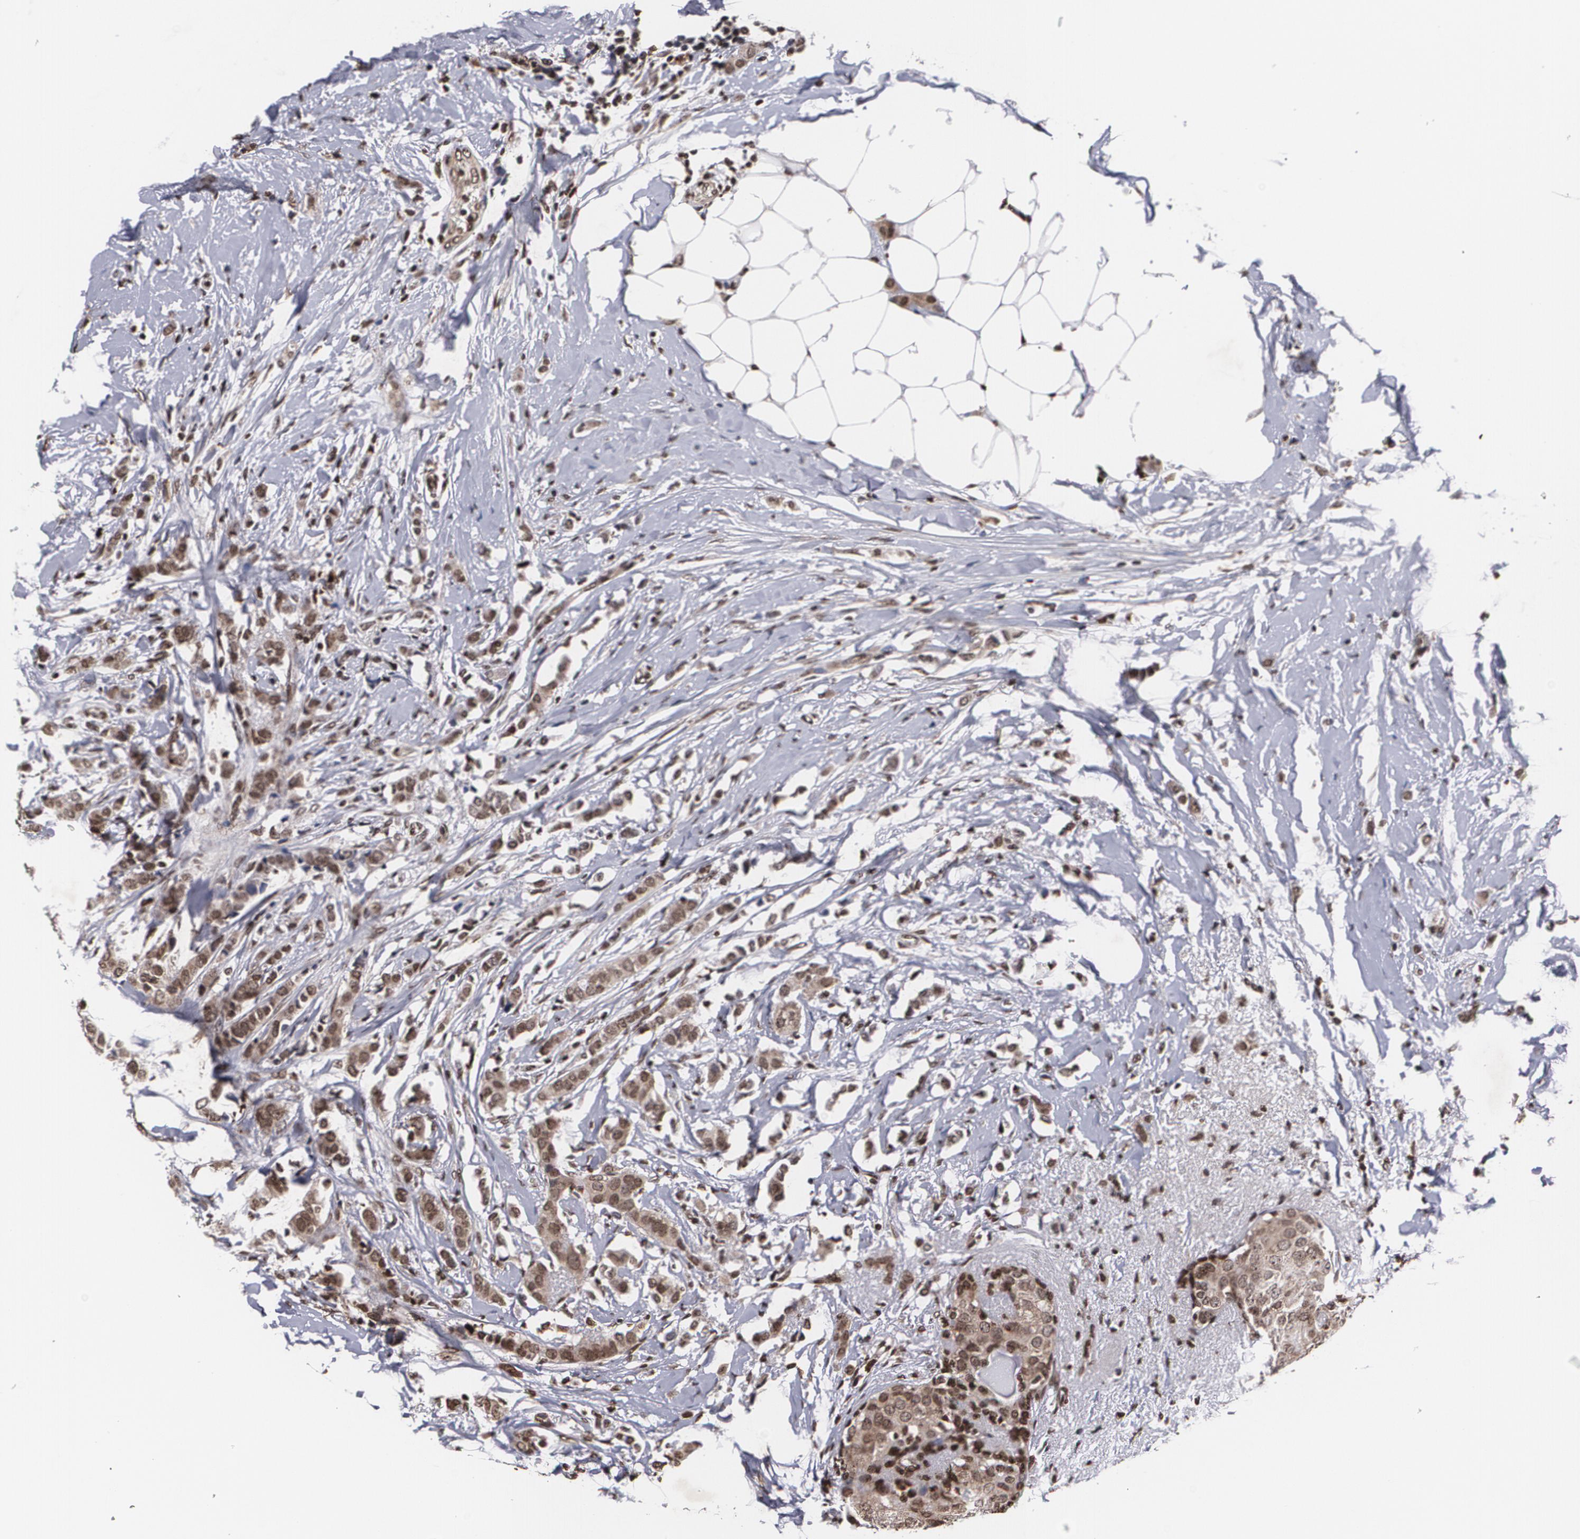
{"staining": {"intensity": "moderate", "quantity": ">75%", "location": "cytoplasmic/membranous,nuclear"}, "tissue": "breast cancer", "cell_type": "Tumor cells", "image_type": "cancer", "snomed": [{"axis": "morphology", "description": "Lobular carcinoma"}, {"axis": "topography", "description": "Breast"}], "caption": "Breast cancer (lobular carcinoma) stained with immunohistochemistry (IHC) exhibits moderate cytoplasmic/membranous and nuclear expression in about >75% of tumor cells. (brown staining indicates protein expression, while blue staining denotes nuclei).", "gene": "MVP", "patient": {"sex": "female", "age": 55}}